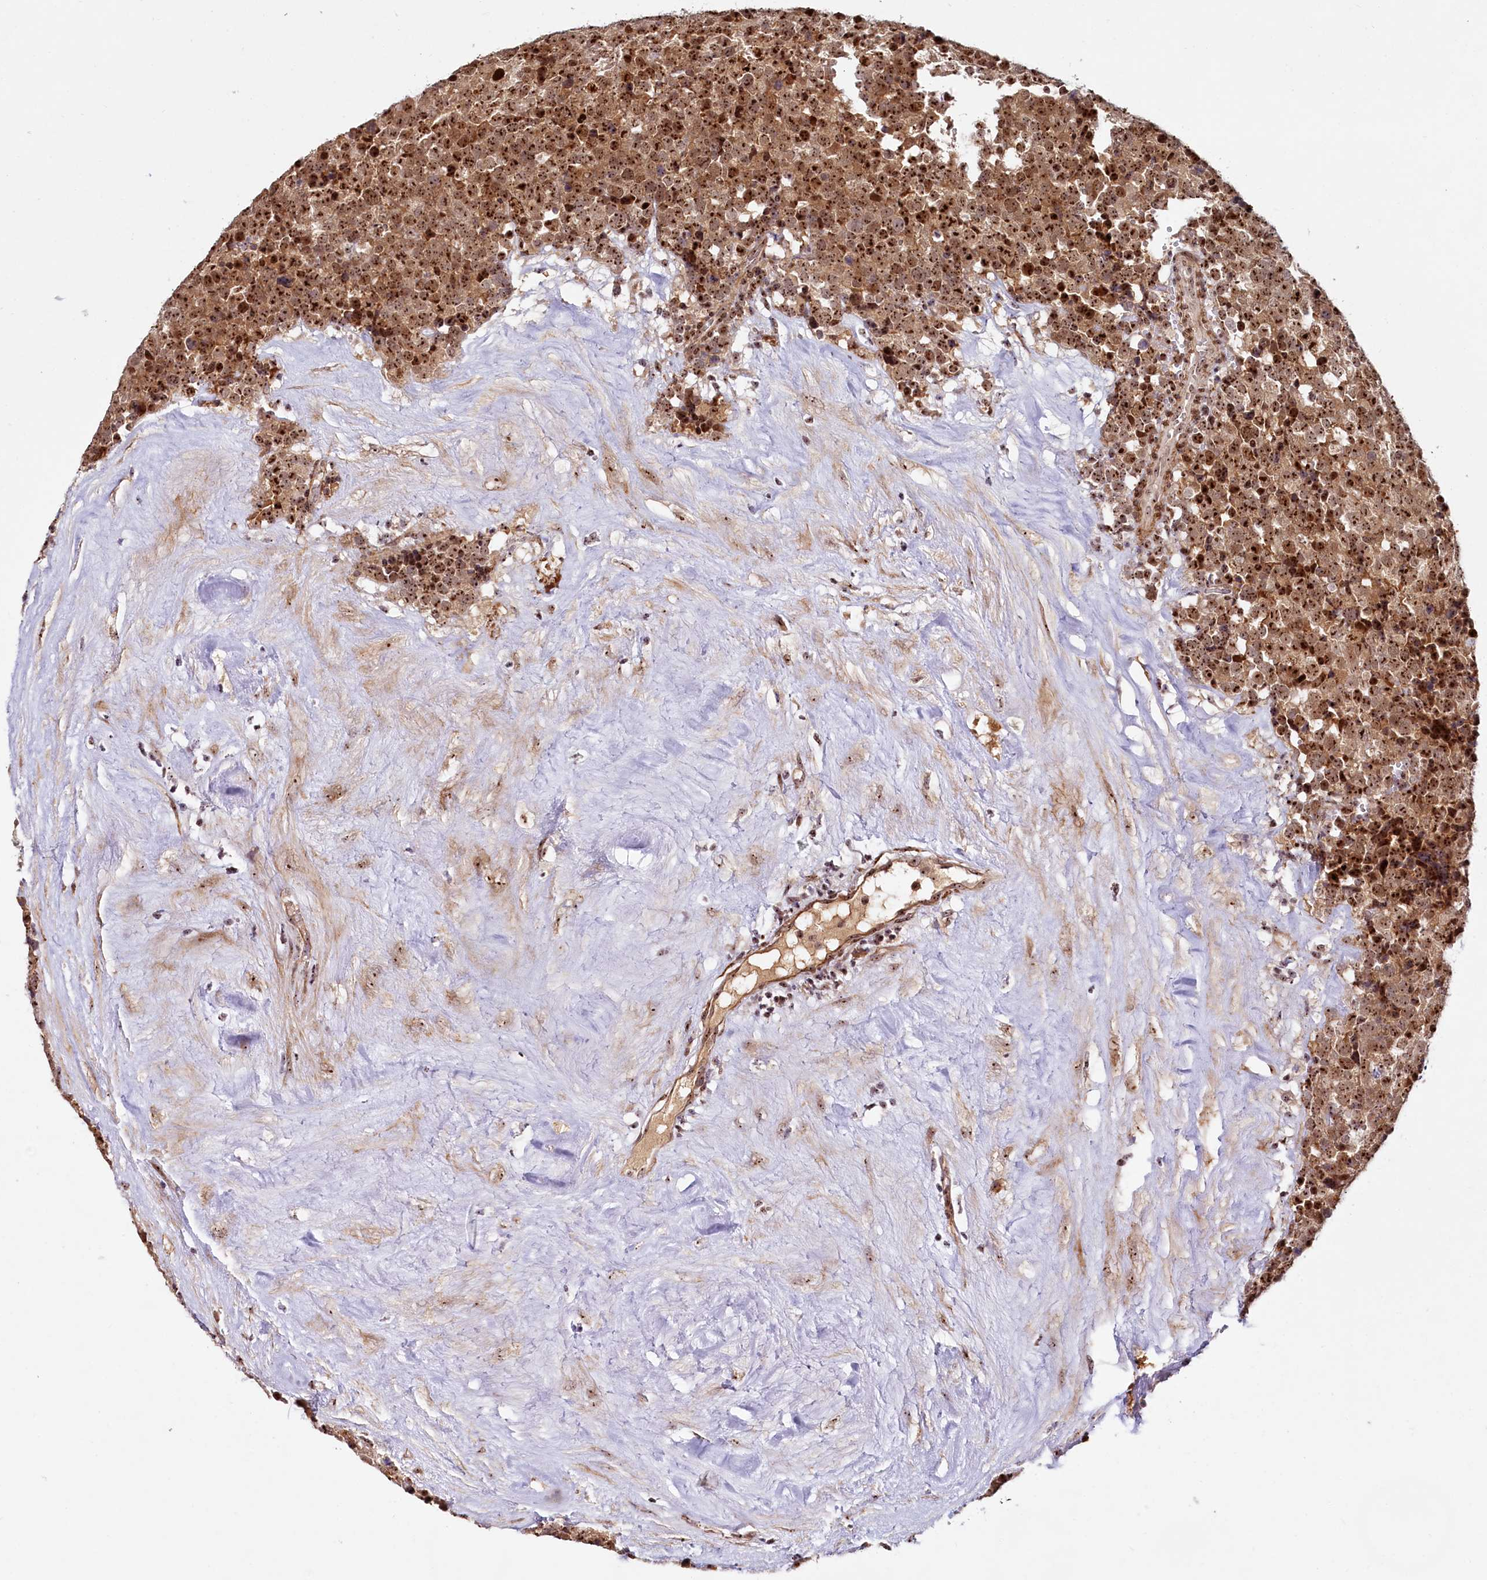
{"staining": {"intensity": "strong", "quantity": ">75%", "location": "nuclear"}, "tissue": "testis cancer", "cell_type": "Tumor cells", "image_type": "cancer", "snomed": [{"axis": "morphology", "description": "Seminoma, NOS"}, {"axis": "topography", "description": "Testis"}], "caption": "The photomicrograph exhibits a brown stain indicating the presence of a protein in the nuclear of tumor cells in testis cancer.", "gene": "TCOF1", "patient": {"sex": "male", "age": 71}}